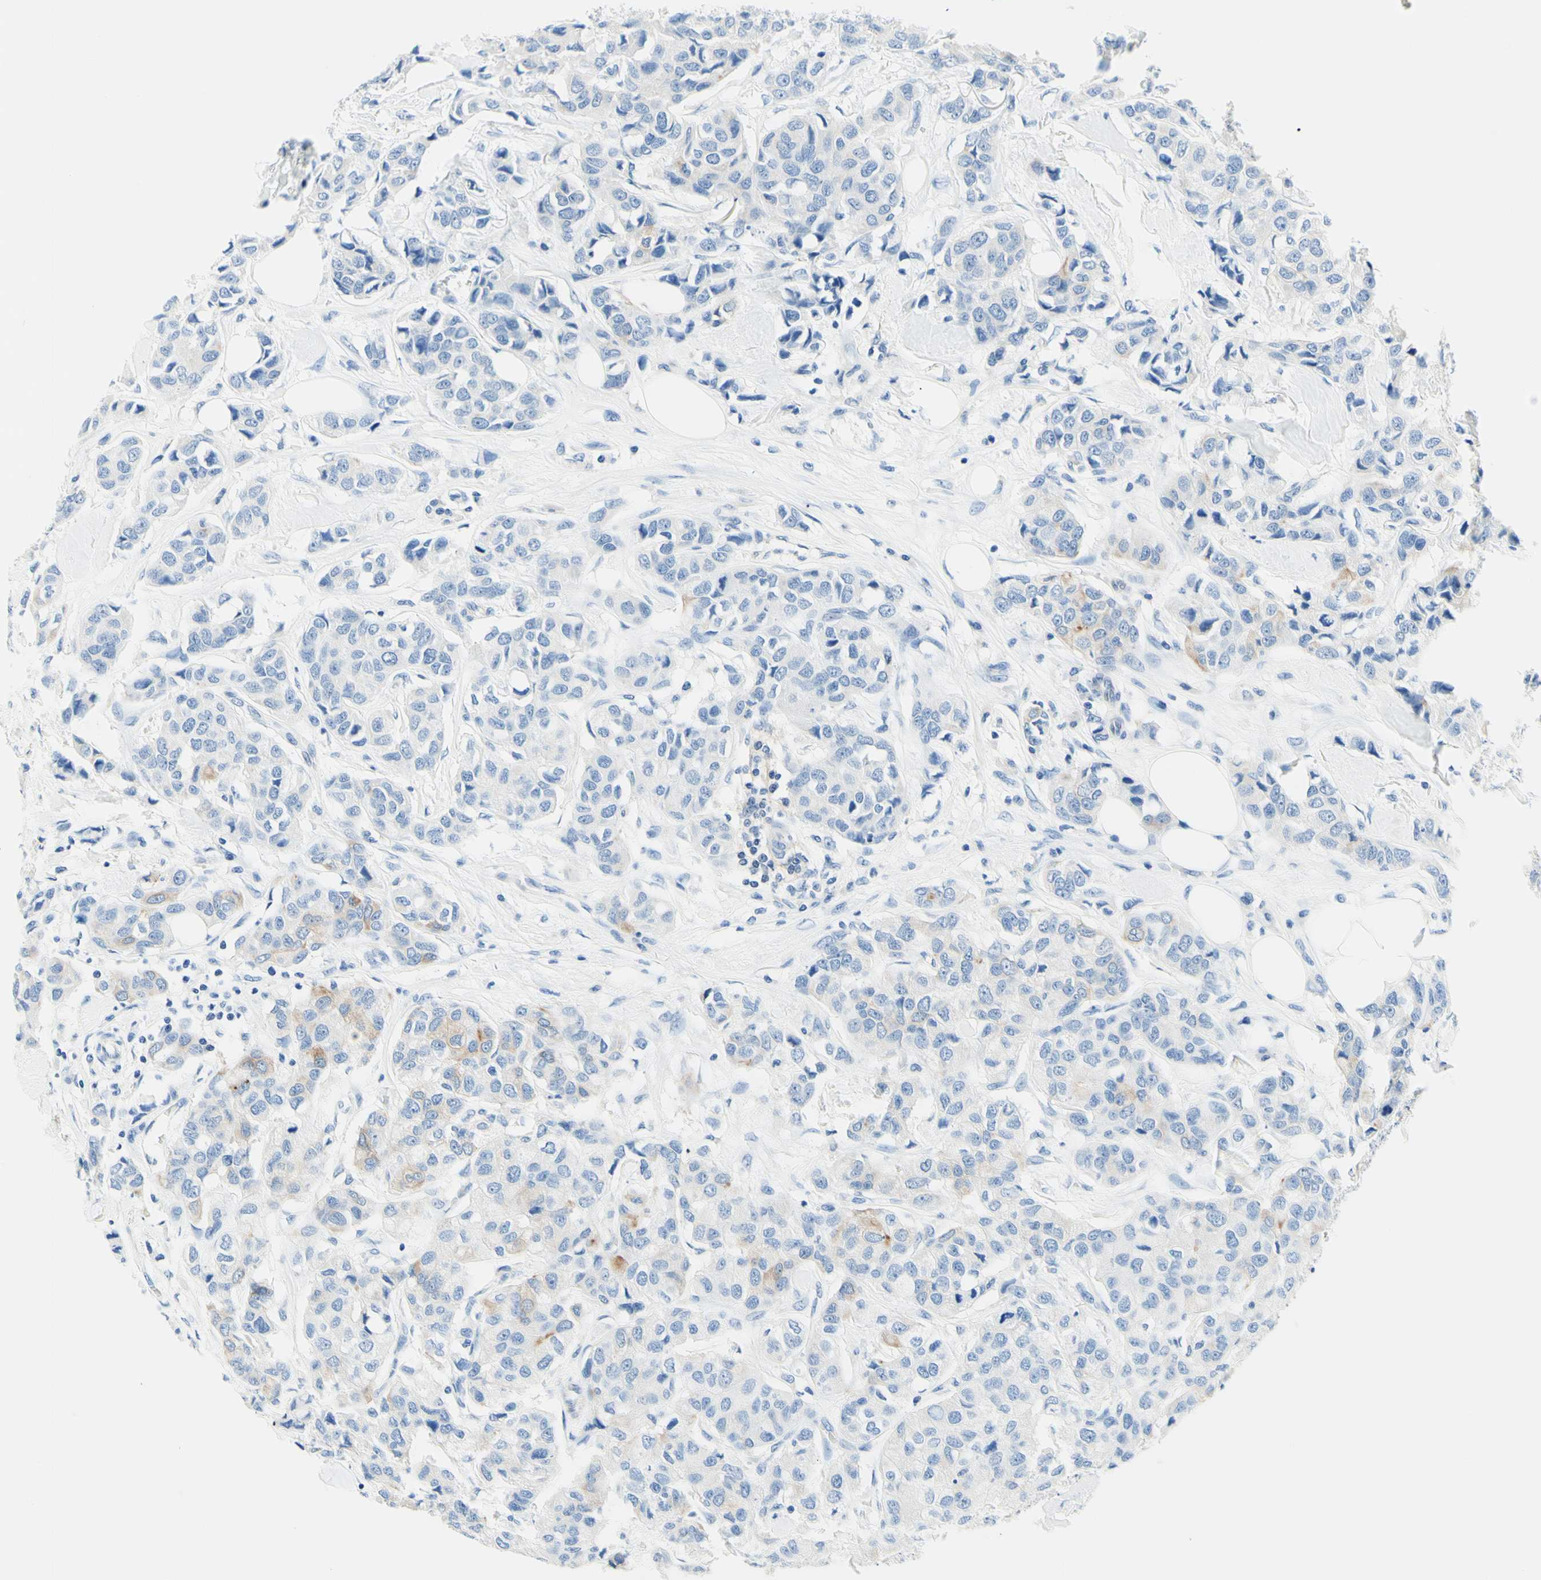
{"staining": {"intensity": "weak", "quantity": "<25%", "location": "cytoplasmic/membranous"}, "tissue": "breast cancer", "cell_type": "Tumor cells", "image_type": "cancer", "snomed": [{"axis": "morphology", "description": "Duct carcinoma"}, {"axis": "topography", "description": "Breast"}], "caption": "Invasive ductal carcinoma (breast) stained for a protein using IHC reveals no staining tumor cells.", "gene": "HPCA", "patient": {"sex": "female", "age": 80}}